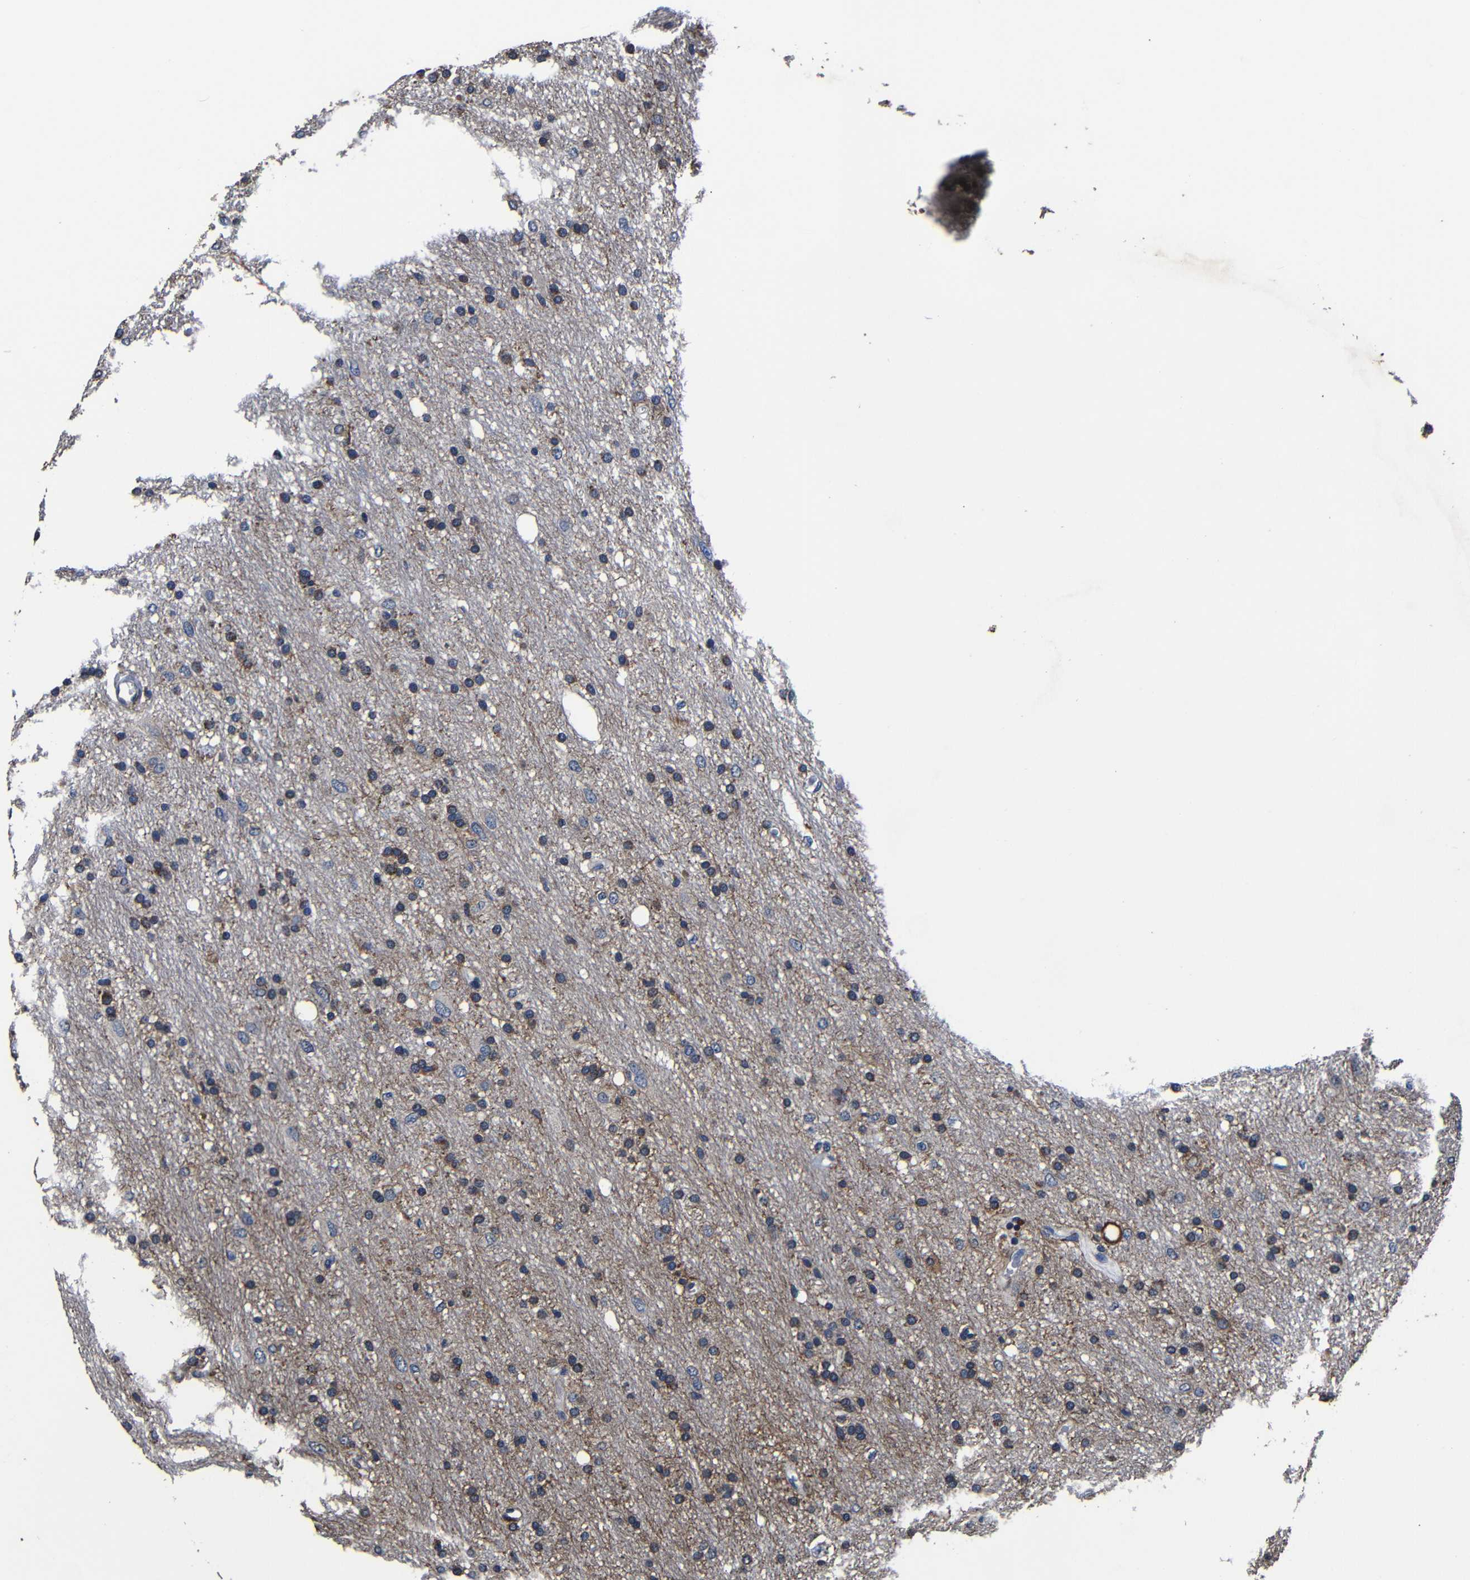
{"staining": {"intensity": "moderate", "quantity": "<25%", "location": "cytoplasmic/membranous"}, "tissue": "glioma", "cell_type": "Tumor cells", "image_type": "cancer", "snomed": [{"axis": "morphology", "description": "Glioma, malignant, Low grade"}, {"axis": "topography", "description": "Brain"}], "caption": "About <25% of tumor cells in glioma reveal moderate cytoplasmic/membranous protein positivity as visualized by brown immunohistochemical staining.", "gene": "SCN9A", "patient": {"sex": "male", "age": 77}}